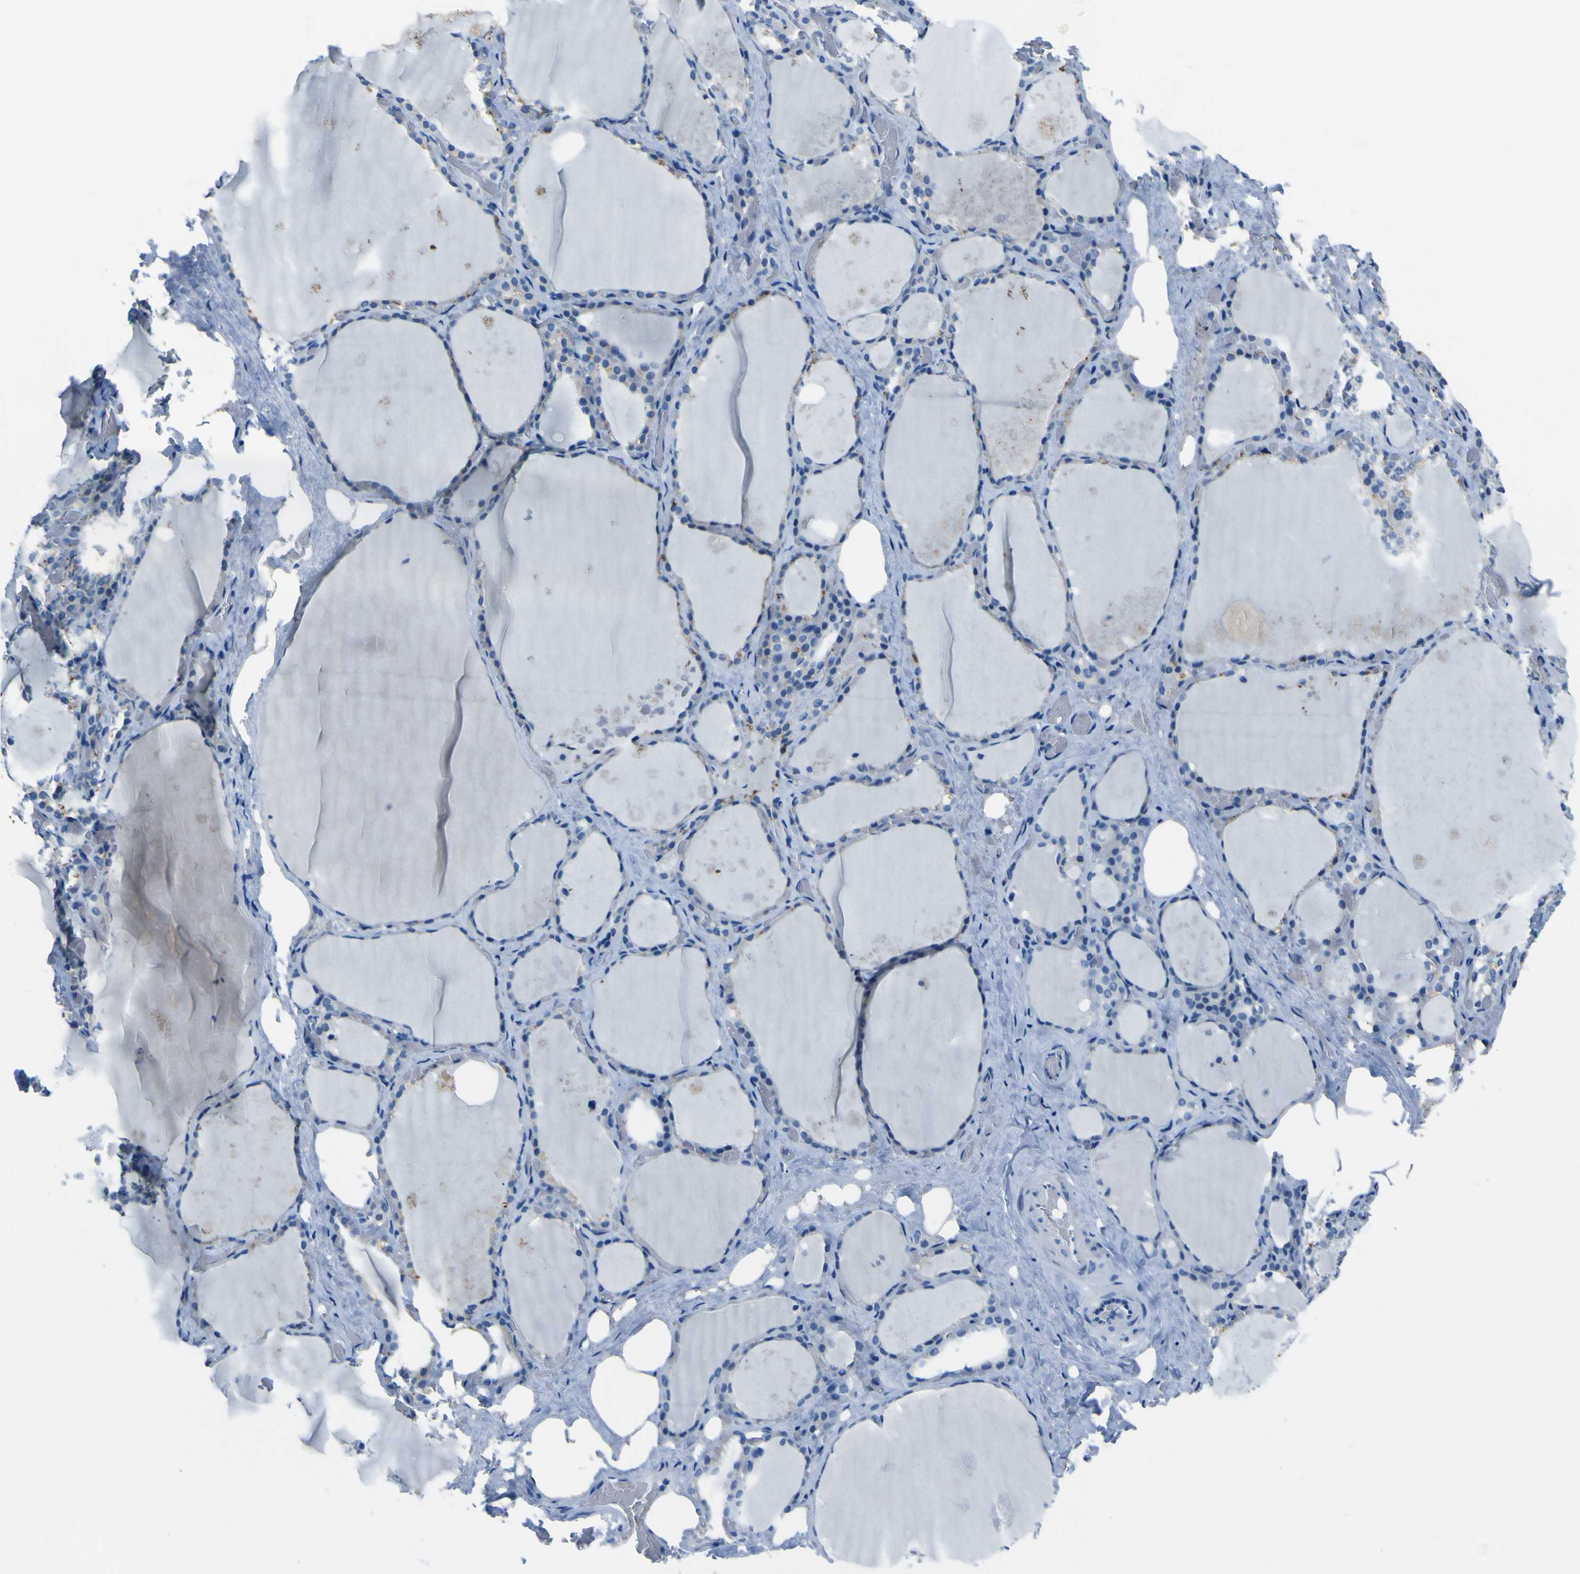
{"staining": {"intensity": "negative", "quantity": "none", "location": "none"}, "tissue": "thyroid gland", "cell_type": "Glandular cells", "image_type": "normal", "snomed": [{"axis": "morphology", "description": "Normal tissue, NOS"}, {"axis": "topography", "description": "Thyroid gland"}], "caption": "Protein analysis of benign thyroid gland exhibits no significant positivity in glandular cells.", "gene": "PHKG1", "patient": {"sex": "male", "age": 61}}